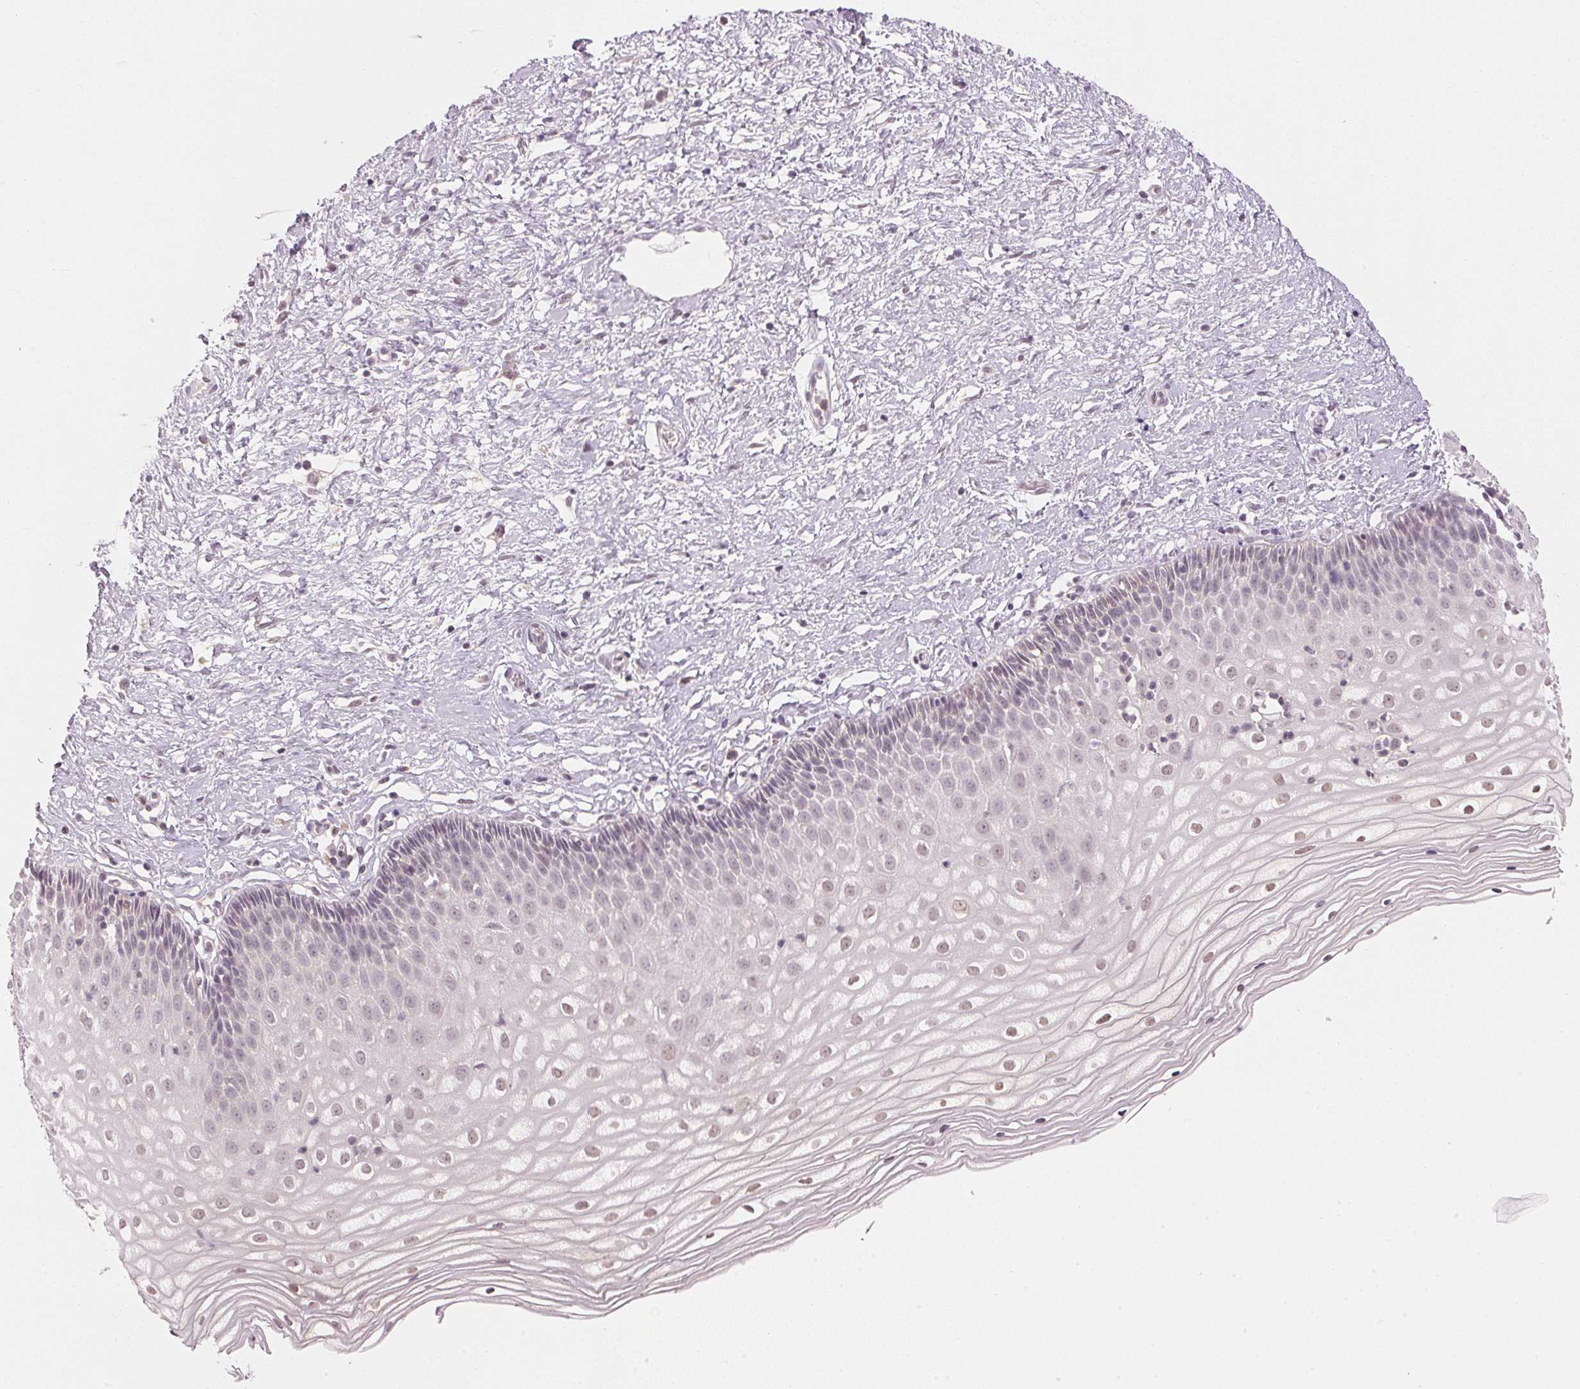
{"staining": {"intensity": "weak", "quantity": "<25%", "location": "cytoplasmic/membranous"}, "tissue": "cervix", "cell_type": "Glandular cells", "image_type": "normal", "snomed": [{"axis": "morphology", "description": "Normal tissue, NOS"}, {"axis": "topography", "description": "Cervix"}], "caption": "IHC photomicrograph of normal cervix: cervix stained with DAB (3,3'-diaminobenzidine) shows no significant protein staining in glandular cells.", "gene": "KPRP", "patient": {"sex": "female", "age": 36}}